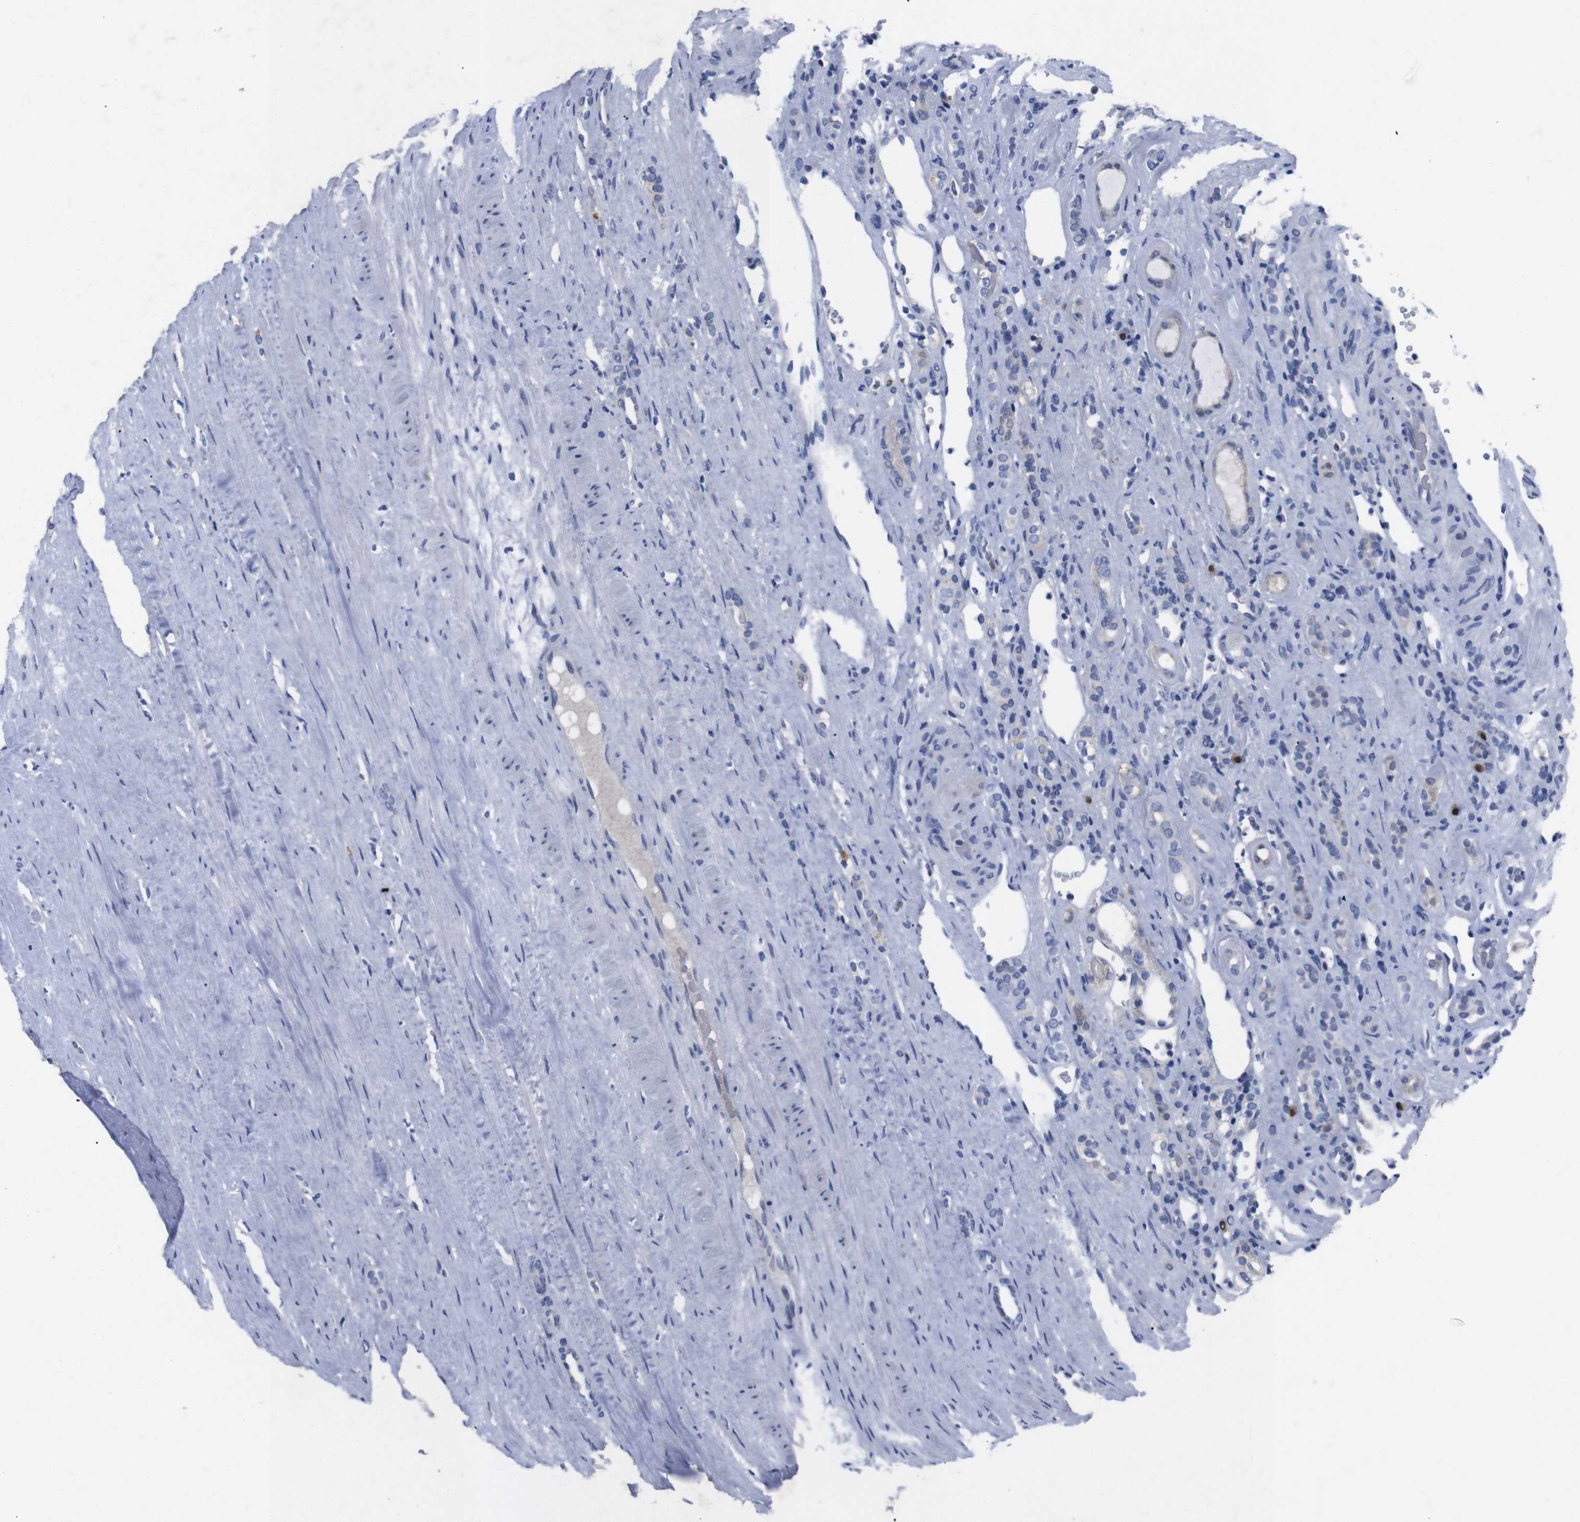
{"staining": {"intensity": "negative", "quantity": "none", "location": "none"}, "tissue": "renal cancer", "cell_type": "Tumor cells", "image_type": "cancer", "snomed": [{"axis": "morphology", "description": "Adenocarcinoma, NOS"}, {"axis": "topography", "description": "Kidney"}], "caption": "Micrograph shows no protein positivity in tumor cells of renal cancer (adenocarcinoma) tissue.", "gene": "IRF4", "patient": {"sex": "female", "age": 69}}